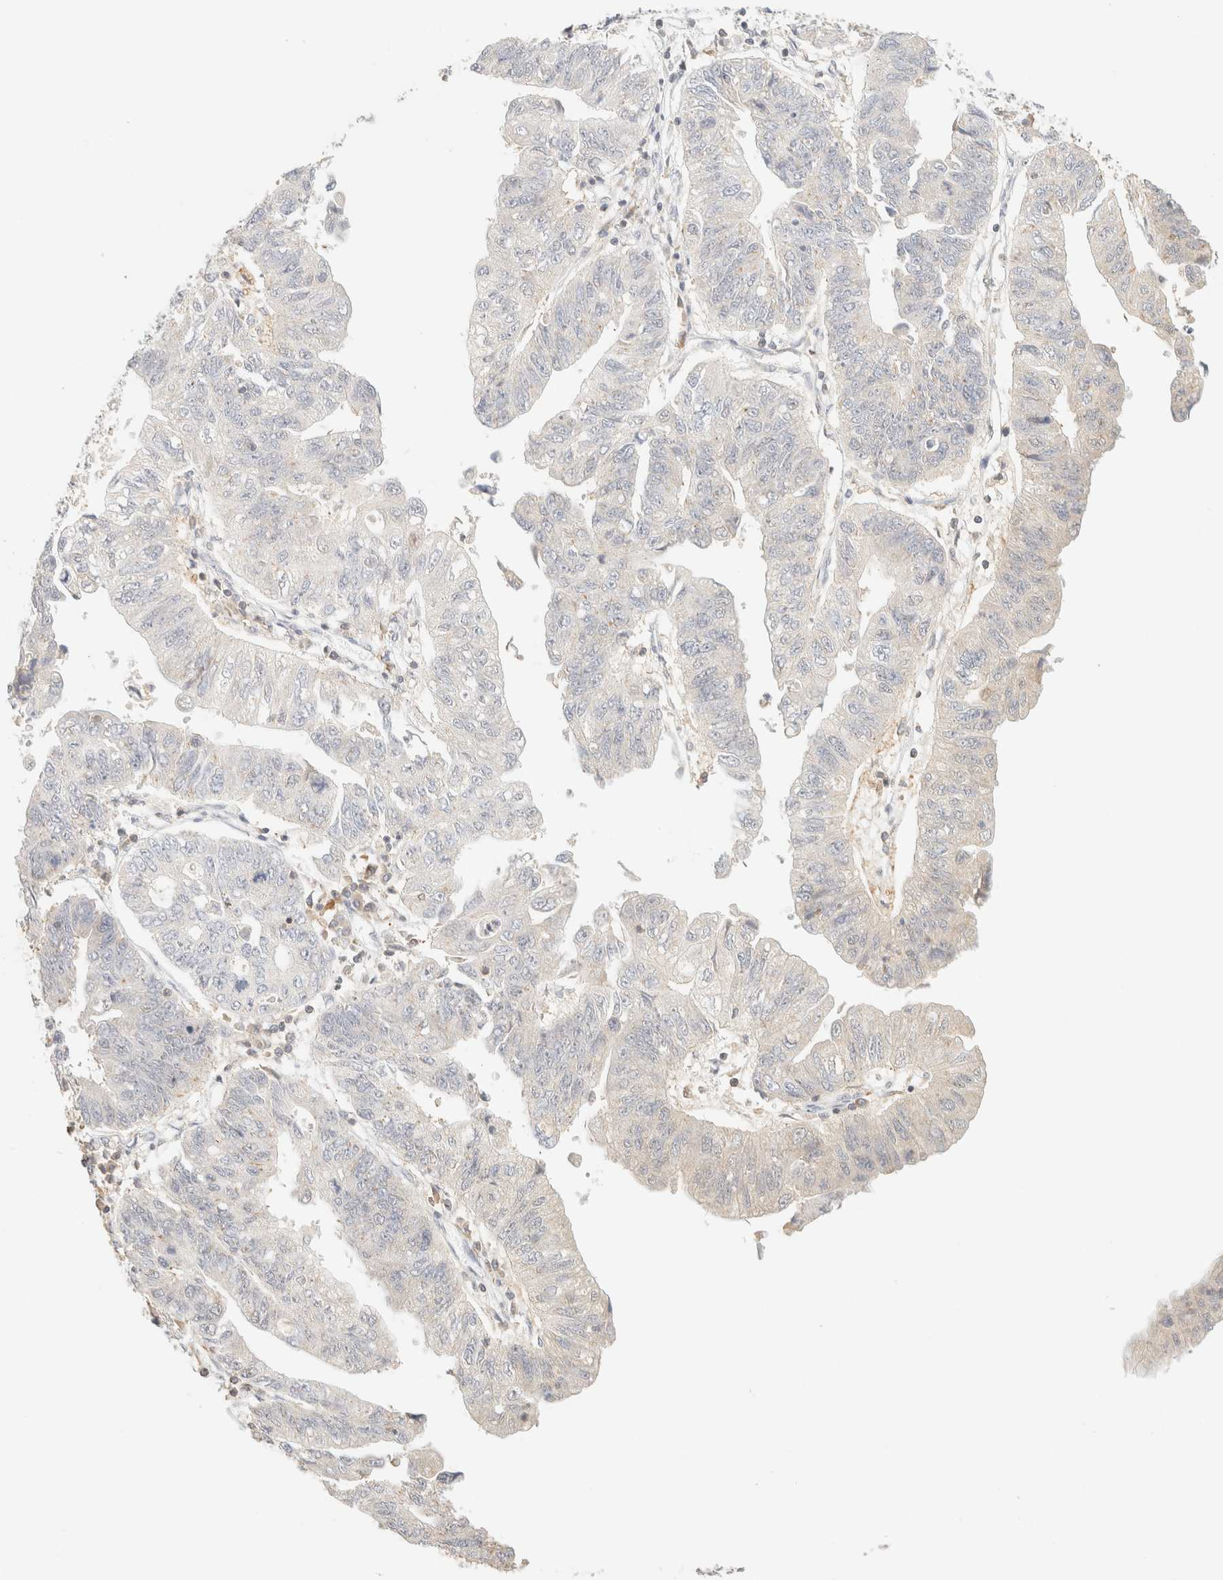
{"staining": {"intensity": "negative", "quantity": "none", "location": "none"}, "tissue": "stomach cancer", "cell_type": "Tumor cells", "image_type": "cancer", "snomed": [{"axis": "morphology", "description": "Adenocarcinoma, NOS"}, {"axis": "topography", "description": "Stomach"}], "caption": "This is an IHC photomicrograph of human stomach adenocarcinoma. There is no expression in tumor cells.", "gene": "TIMD4", "patient": {"sex": "male", "age": 59}}